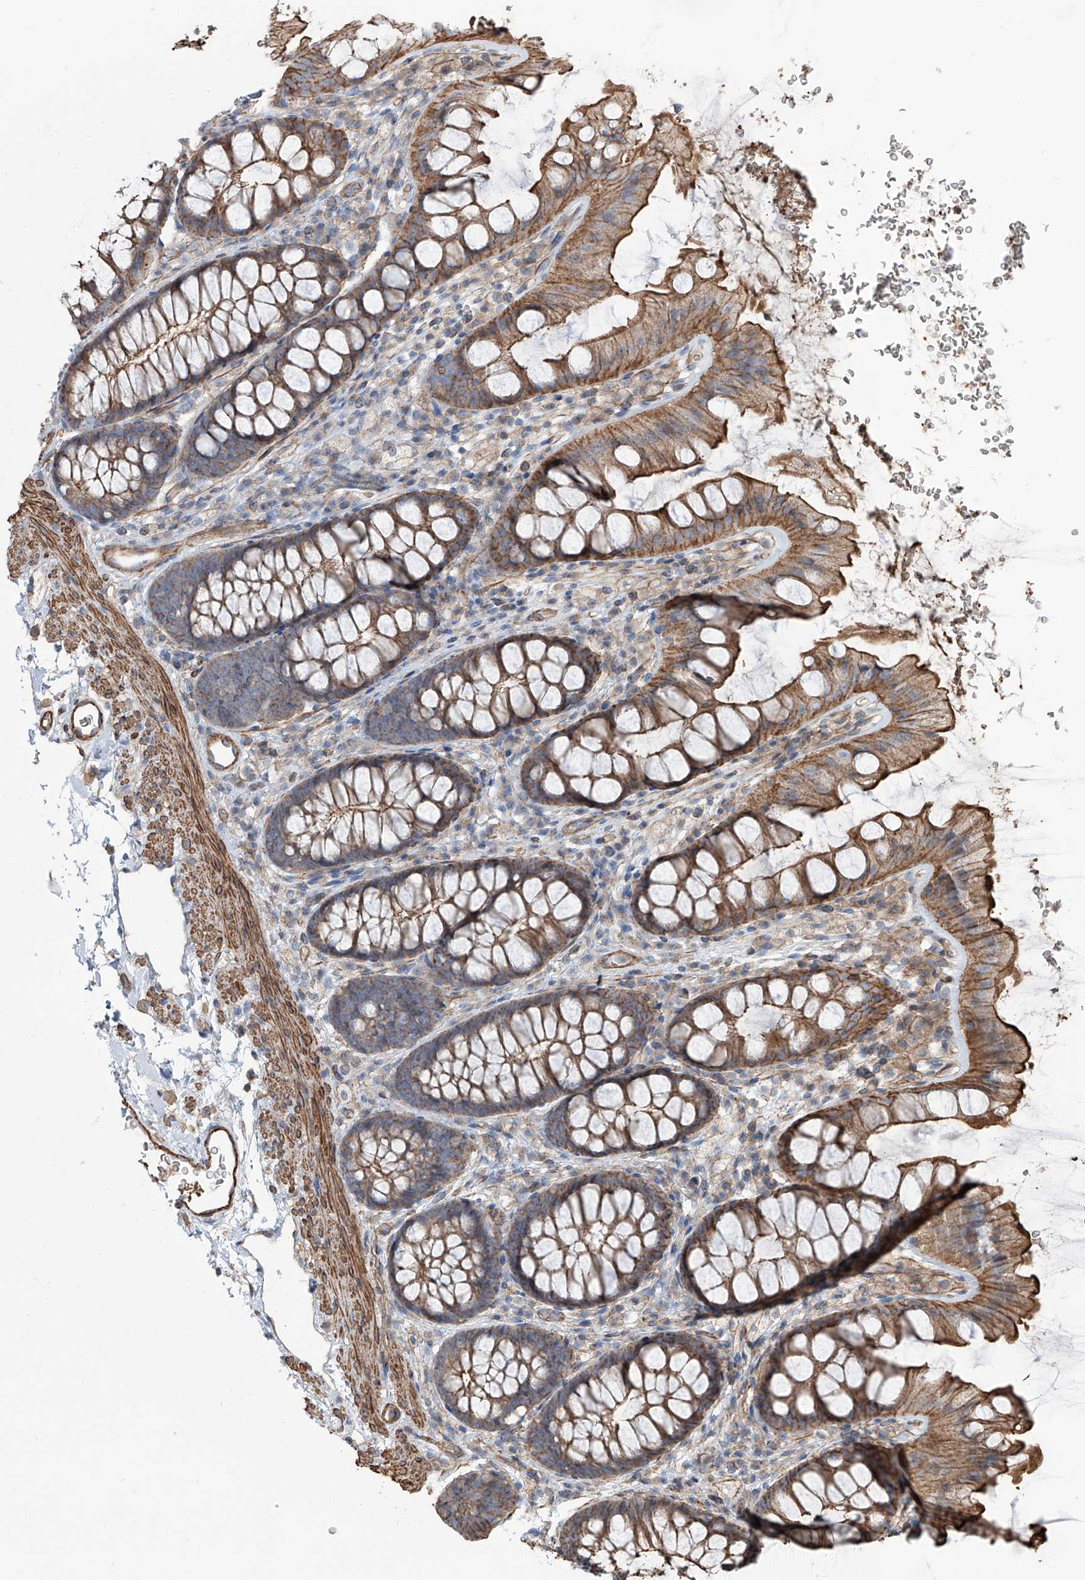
{"staining": {"intensity": "strong", "quantity": ">75%", "location": "cytoplasmic/membranous"}, "tissue": "colon", "cell_type": "Endothelial cells", "image_type": "normal", "snomed": [{"axis": "morphology", "description": "Normal tissue, NOS"}, {"axis": "topography", "description": "Colon"}], "caption": "High-power microscopy captured an immunohistochemistry photomicrograph of benign colon, revealing strong cytoplasmic/membranous expression in about >75% of endothelial cells.", "gene": "PIEZO2", "patient": {"sex": "female", "age": 62}}